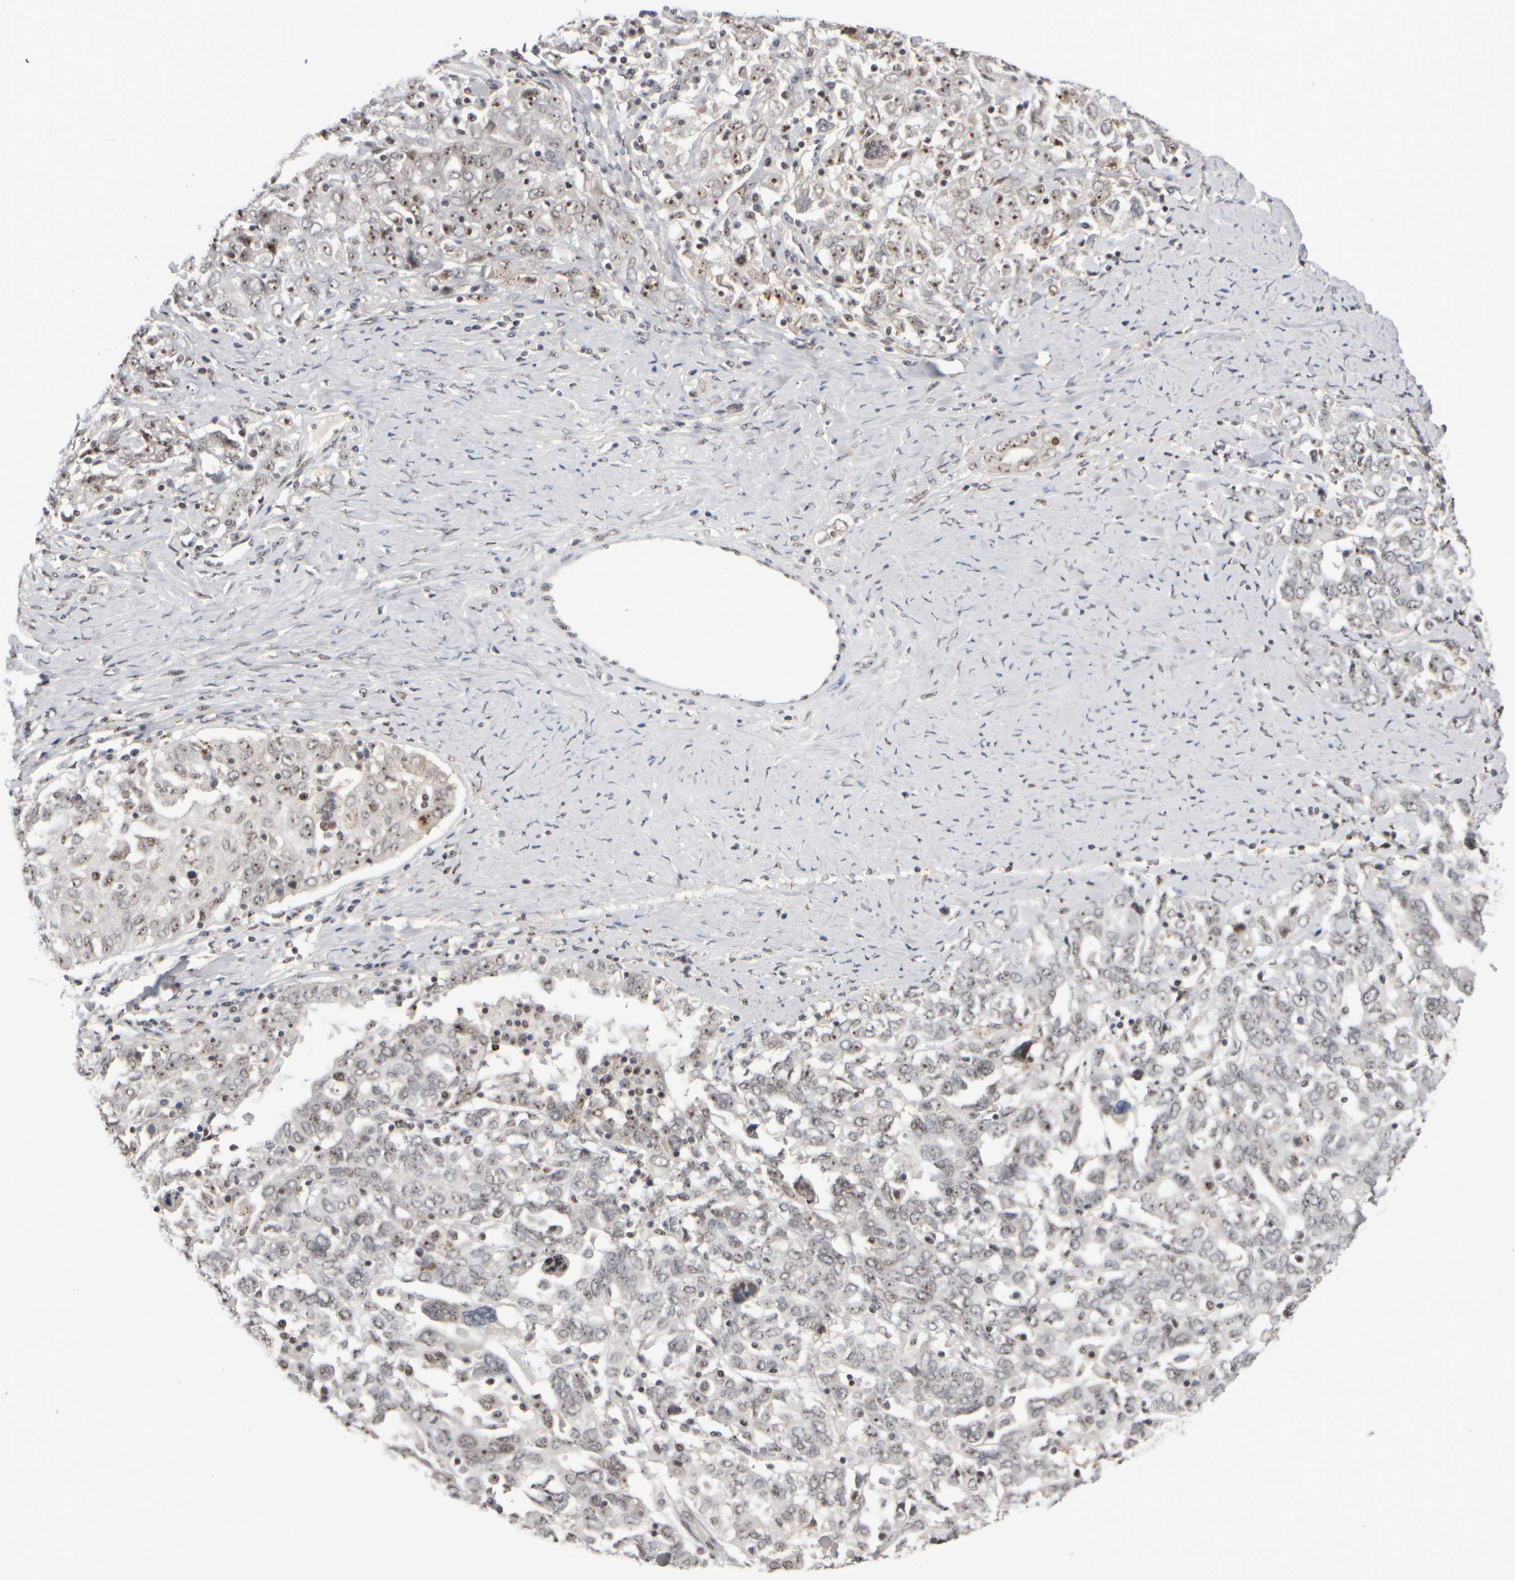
{"staining": {"intensity": "weak", "quantity": ">75%", "location": "nuclear"}, "tissue": "ovarian cancer", "cell_type": "Tumor cells", "image_type": "cancer", "snomed": [{"axis": "morphology", "description": "Carcinoma, endometroid"}, {"axis": "topography", "description": "Ovary"}], "caption": "Immunohistochemistry (IHC) micrograph of neoplastic tissue: human ovarian cancer stained using immunohistochemistry (IHC) demonstrates low levels of weak protein expression localized specifically in the nuclear of tumor cells, appearing as a nuclear brown color.", "gene": "SURF6", "patient": {"sex": "female", "age": 62}}